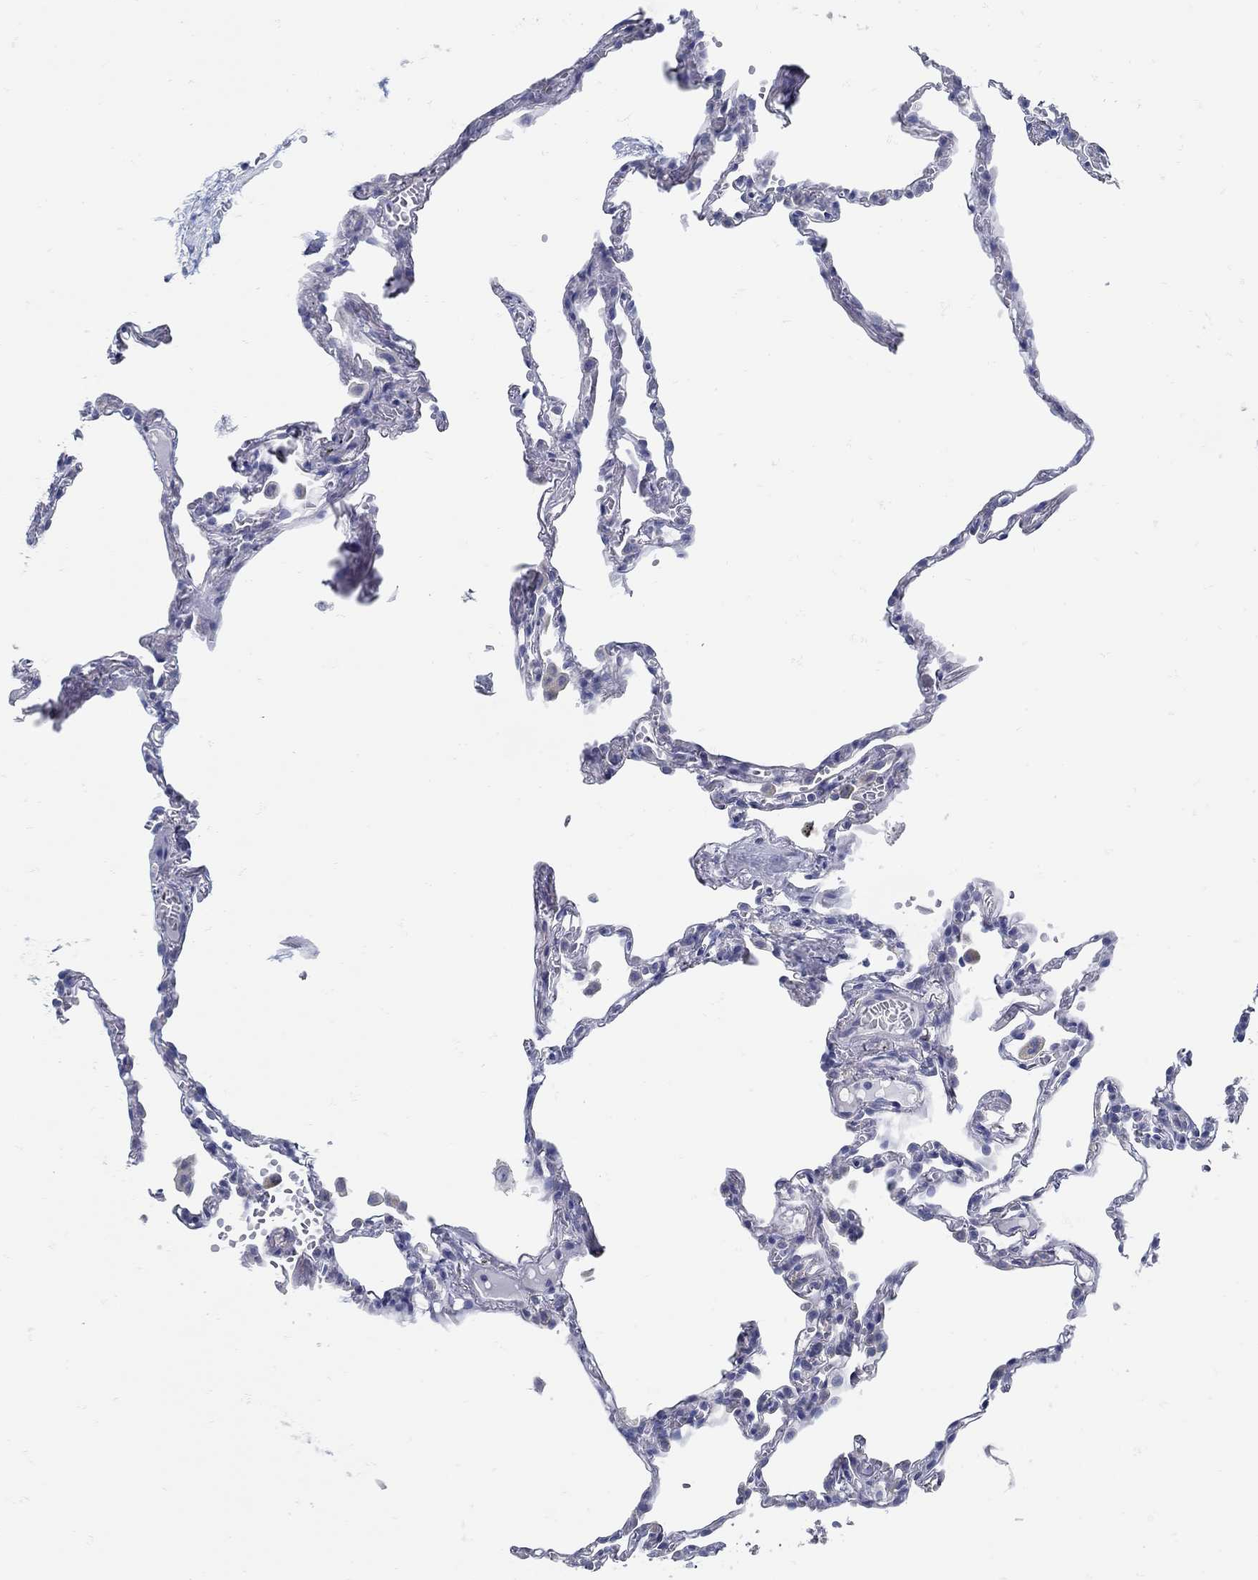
{"staining": {"intensity": "negative", "quantity": "none", "location": "none"}, "tissue": "lung", "cell_type": "Alveolar cells", "image_type": "normal", "snomed": [{"axis": "morphology", "description": "Normal tissue, NOS"}, {"axis": "topography", "description": "Lung"}], "caption": "Image shows no protein staining in alveolar cells of normal lung. The staining is performed using DAB brown chromogen with nuclei counter-stained in using hematoxylin.", "gene": "ZFAND4", "patient": {"sex": "male", "age": 78}}